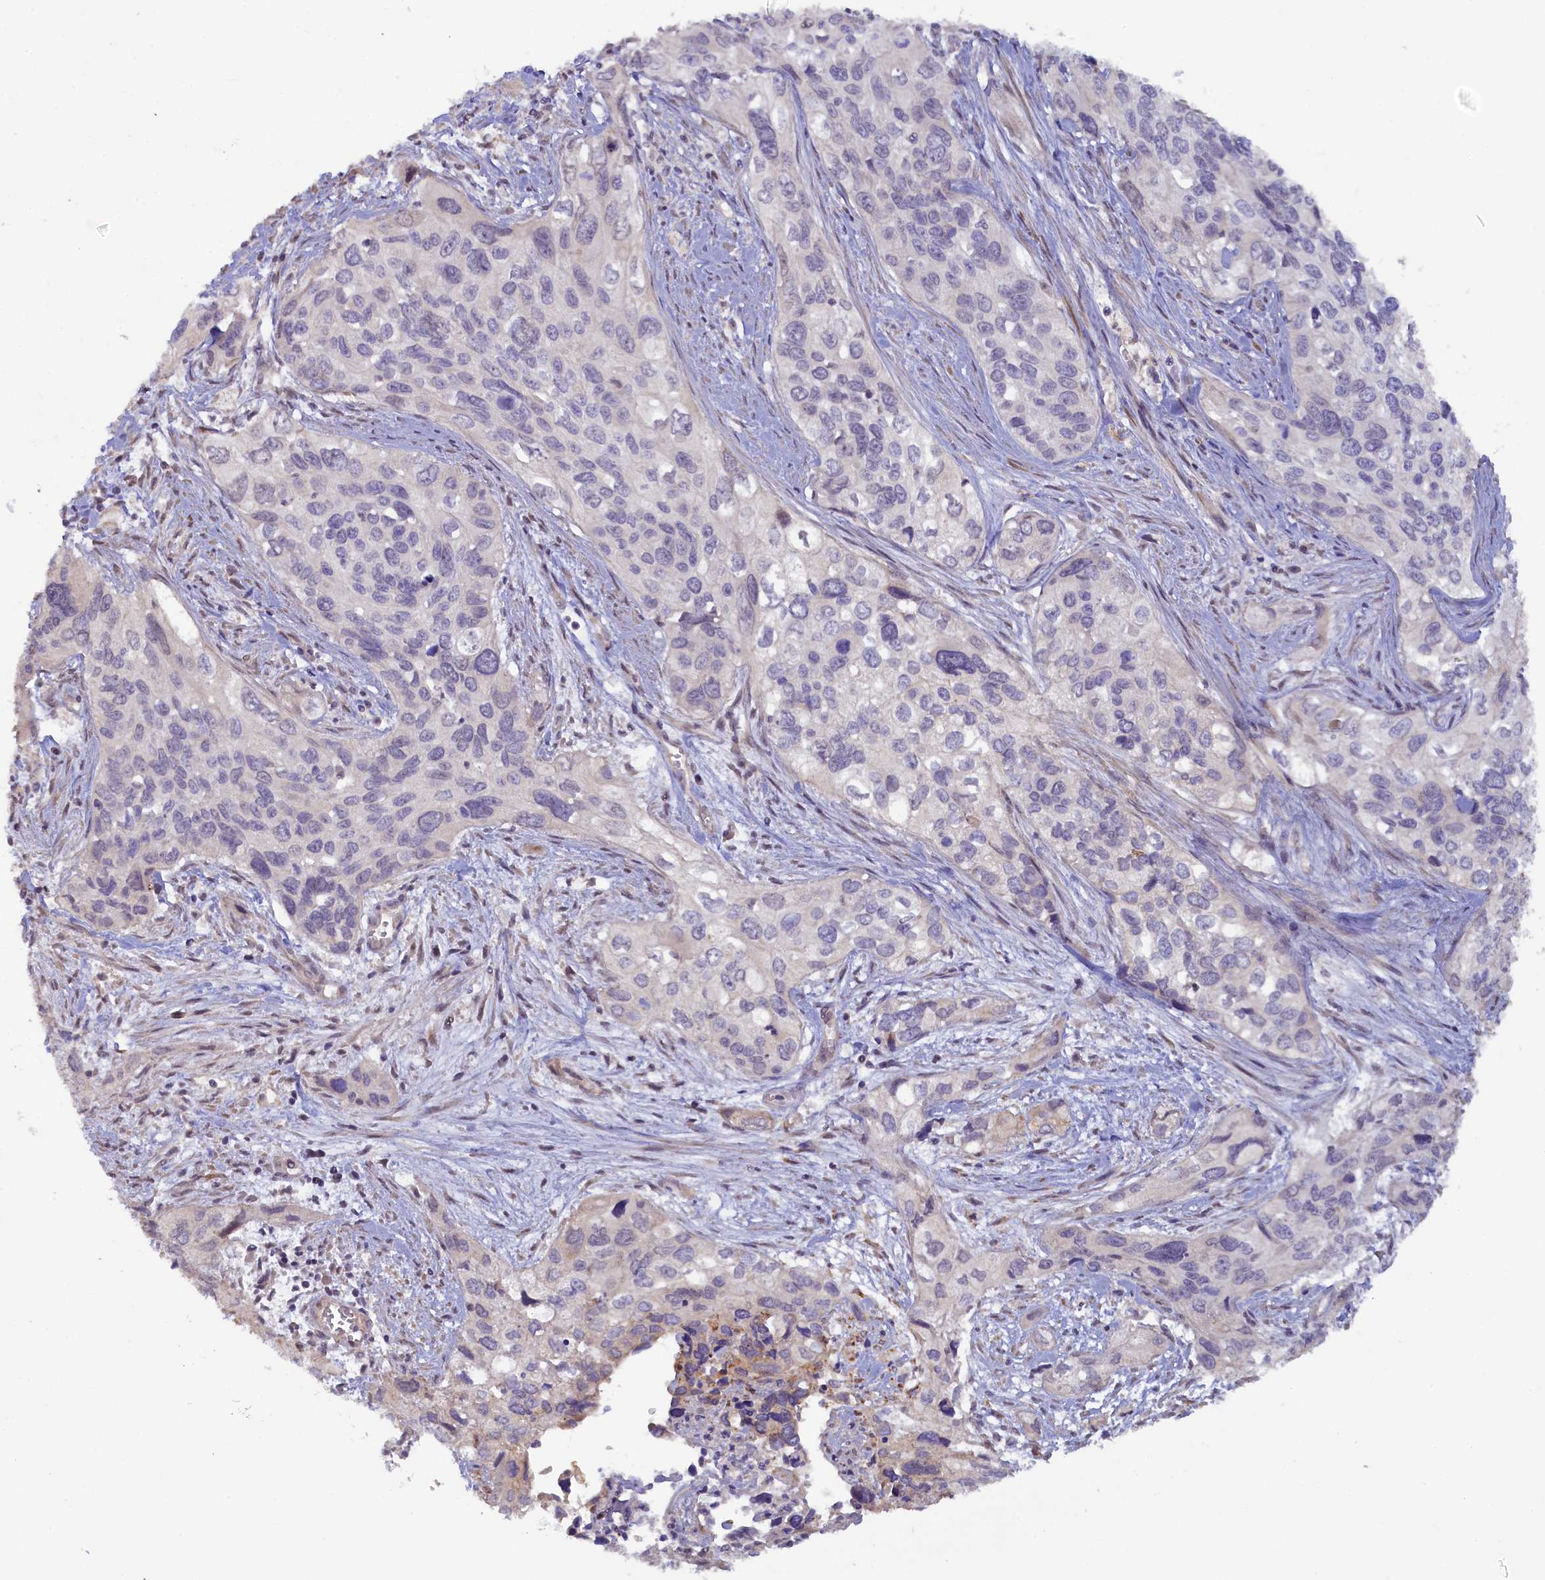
{"staining": {"intensity": "negative", "quantity": "none", "location": "none"}, "tissue": "cervical cancer", "cell_type": "Tumor cells", "image_type": "cancer", "snomed": [{"axis": "morphology", "description": "Squamous cell carcinoma, NOS"}, {"axis": "topography", "description": "Cervix"}], "caption": "Tumor cells are negative for protein expression in human cervical cancer. Brightfield microscopy of immunohistochemistry (IHC) stained with DAB (brown) and hematoxylin (blue), captured at high magnification.", "gene": "MYO16", "patient": {"sex": "female", "age": 55}}